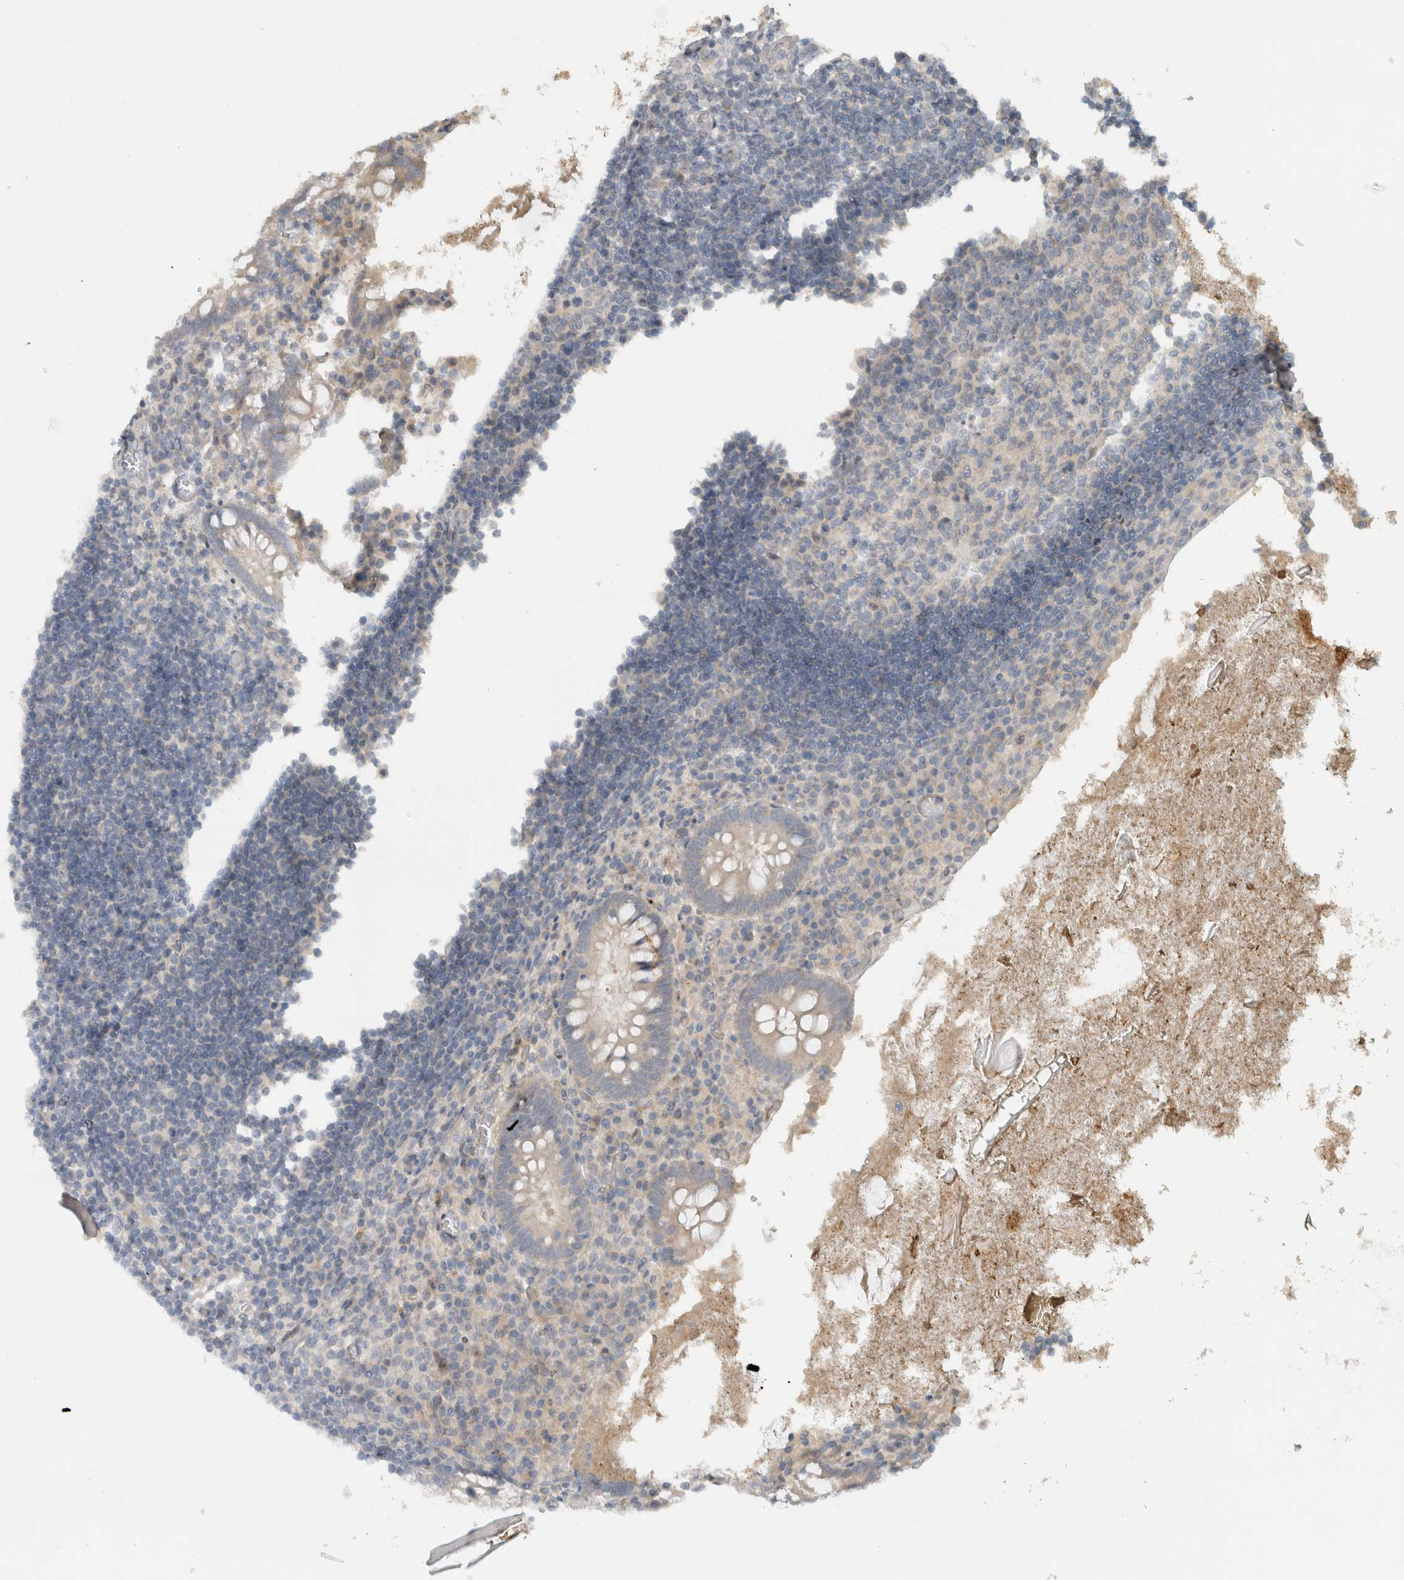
{"staining": {"intensity": "weak", "quantity": "<25%", "location": "cytoplasmic/membranous"}, "tissue": "appendix", "cell_type": "Glandular cells", "image_type": "normal", "snomed": [{"axis": "morphology", "description": "Normal tissue, NOS"}, {"axis": "topography", "description": "Appendix"}], "caption": "This is a image of IHC staining of benign appendix, which shows no positivity in glandular cells.", "gene": "ERCC6L2", "patient": {"sex": "female", "age": 17}}